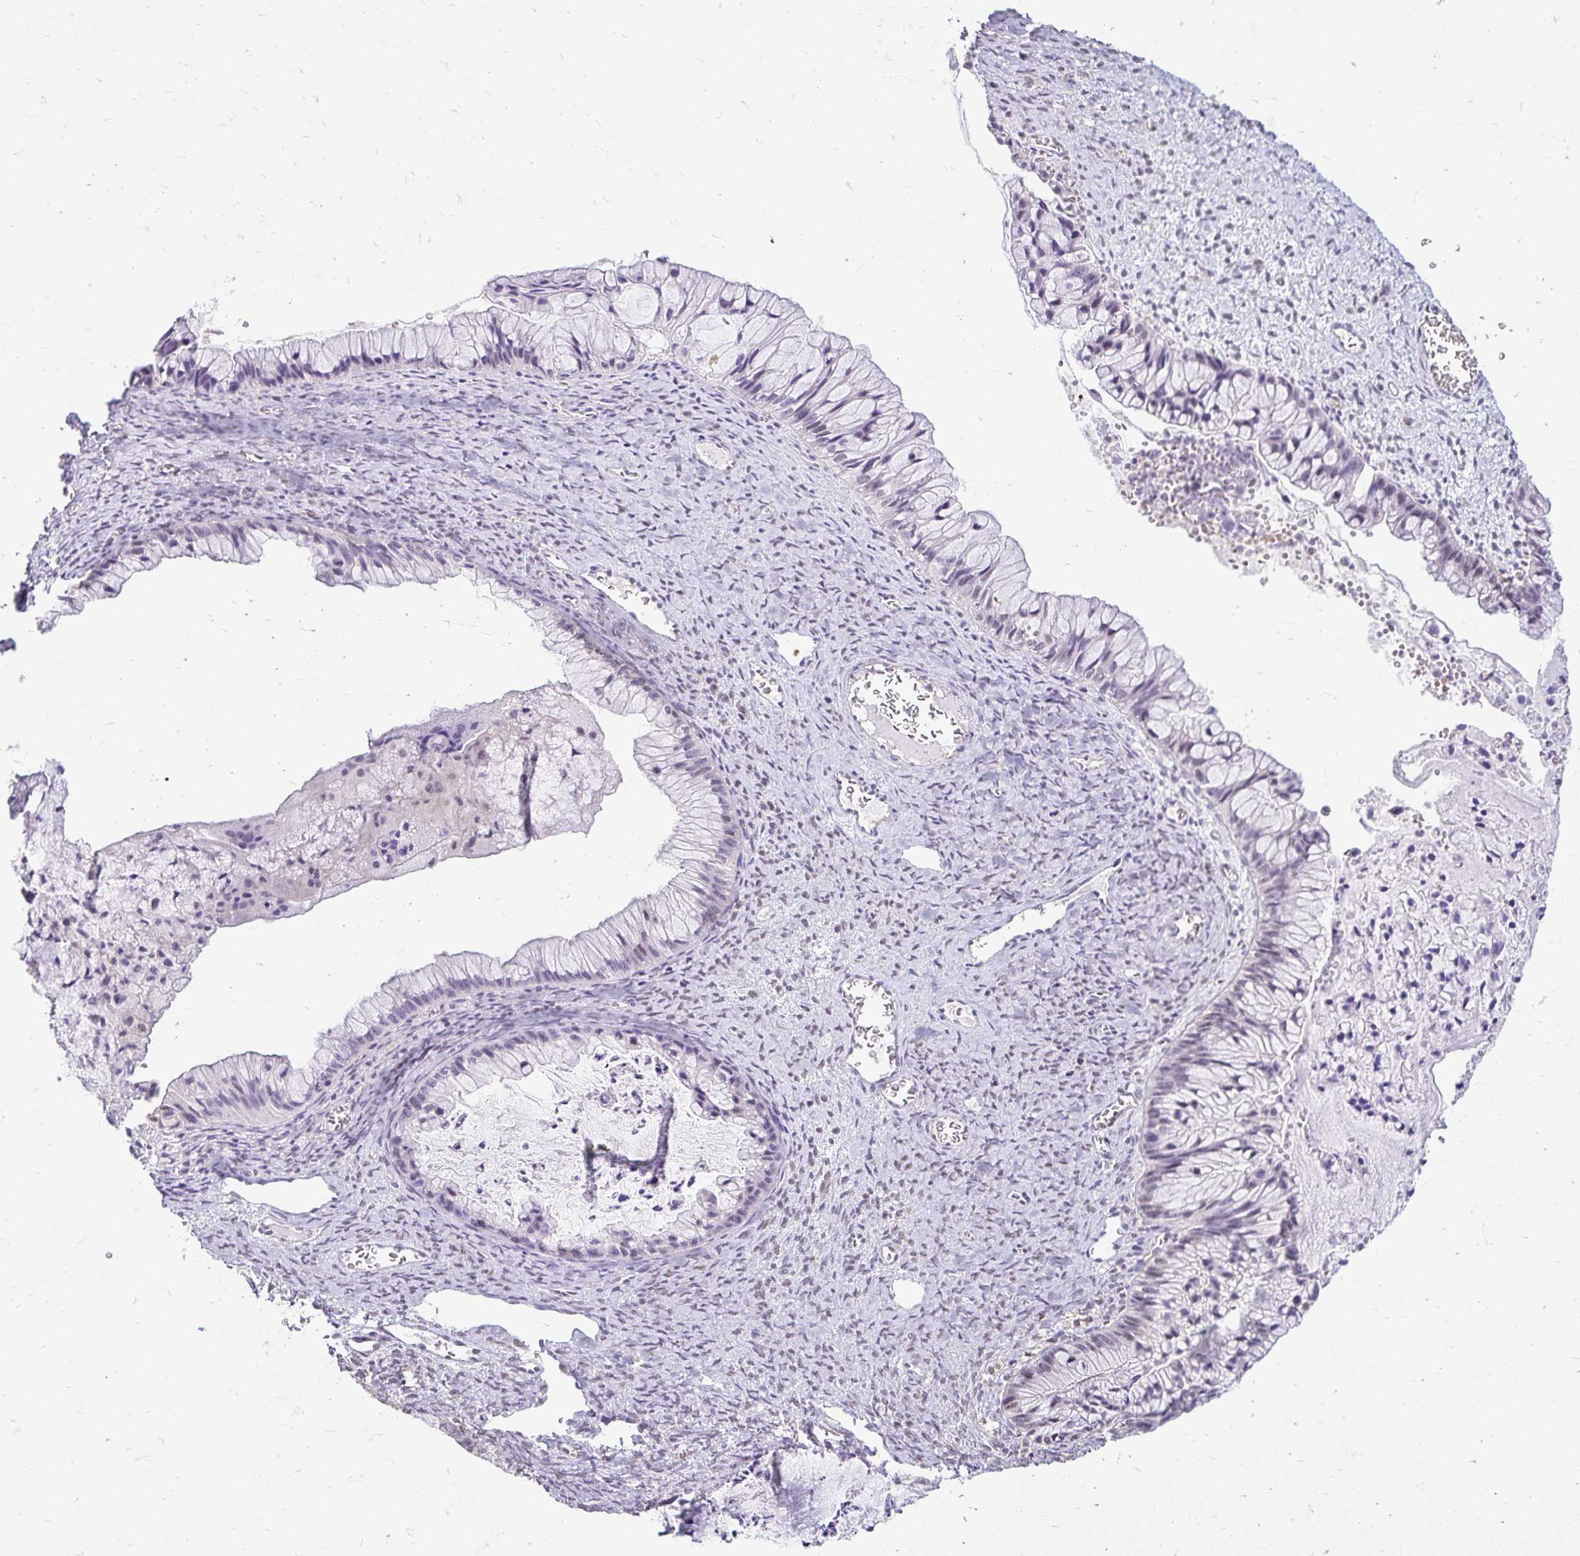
{"staining": {"intensity": "moderate", "quantity": "<25%", "location": "nuclear"}, "tissue": "ovarian cancer", "cell_type": "Tumor cells", "image_type": "cancer", "snomed": [{"axis": "morphology", "description": "Cystadenocarcinoma, mucinous, NOS"}, {"axis": "topography", "description": "Ovary"}], "caption": "A high-resolution photomicrograph shows immunohistochemistry (IHC) staining of ovarian cancer (mucinous cystadenocarcinoma), which demonstrates moderate nuclear positivity in approximately <25% of tumor cells. Nuclei are stained in blue.", "gene": "RIMS4", "patient": {"sex": "female", "age": 72}}